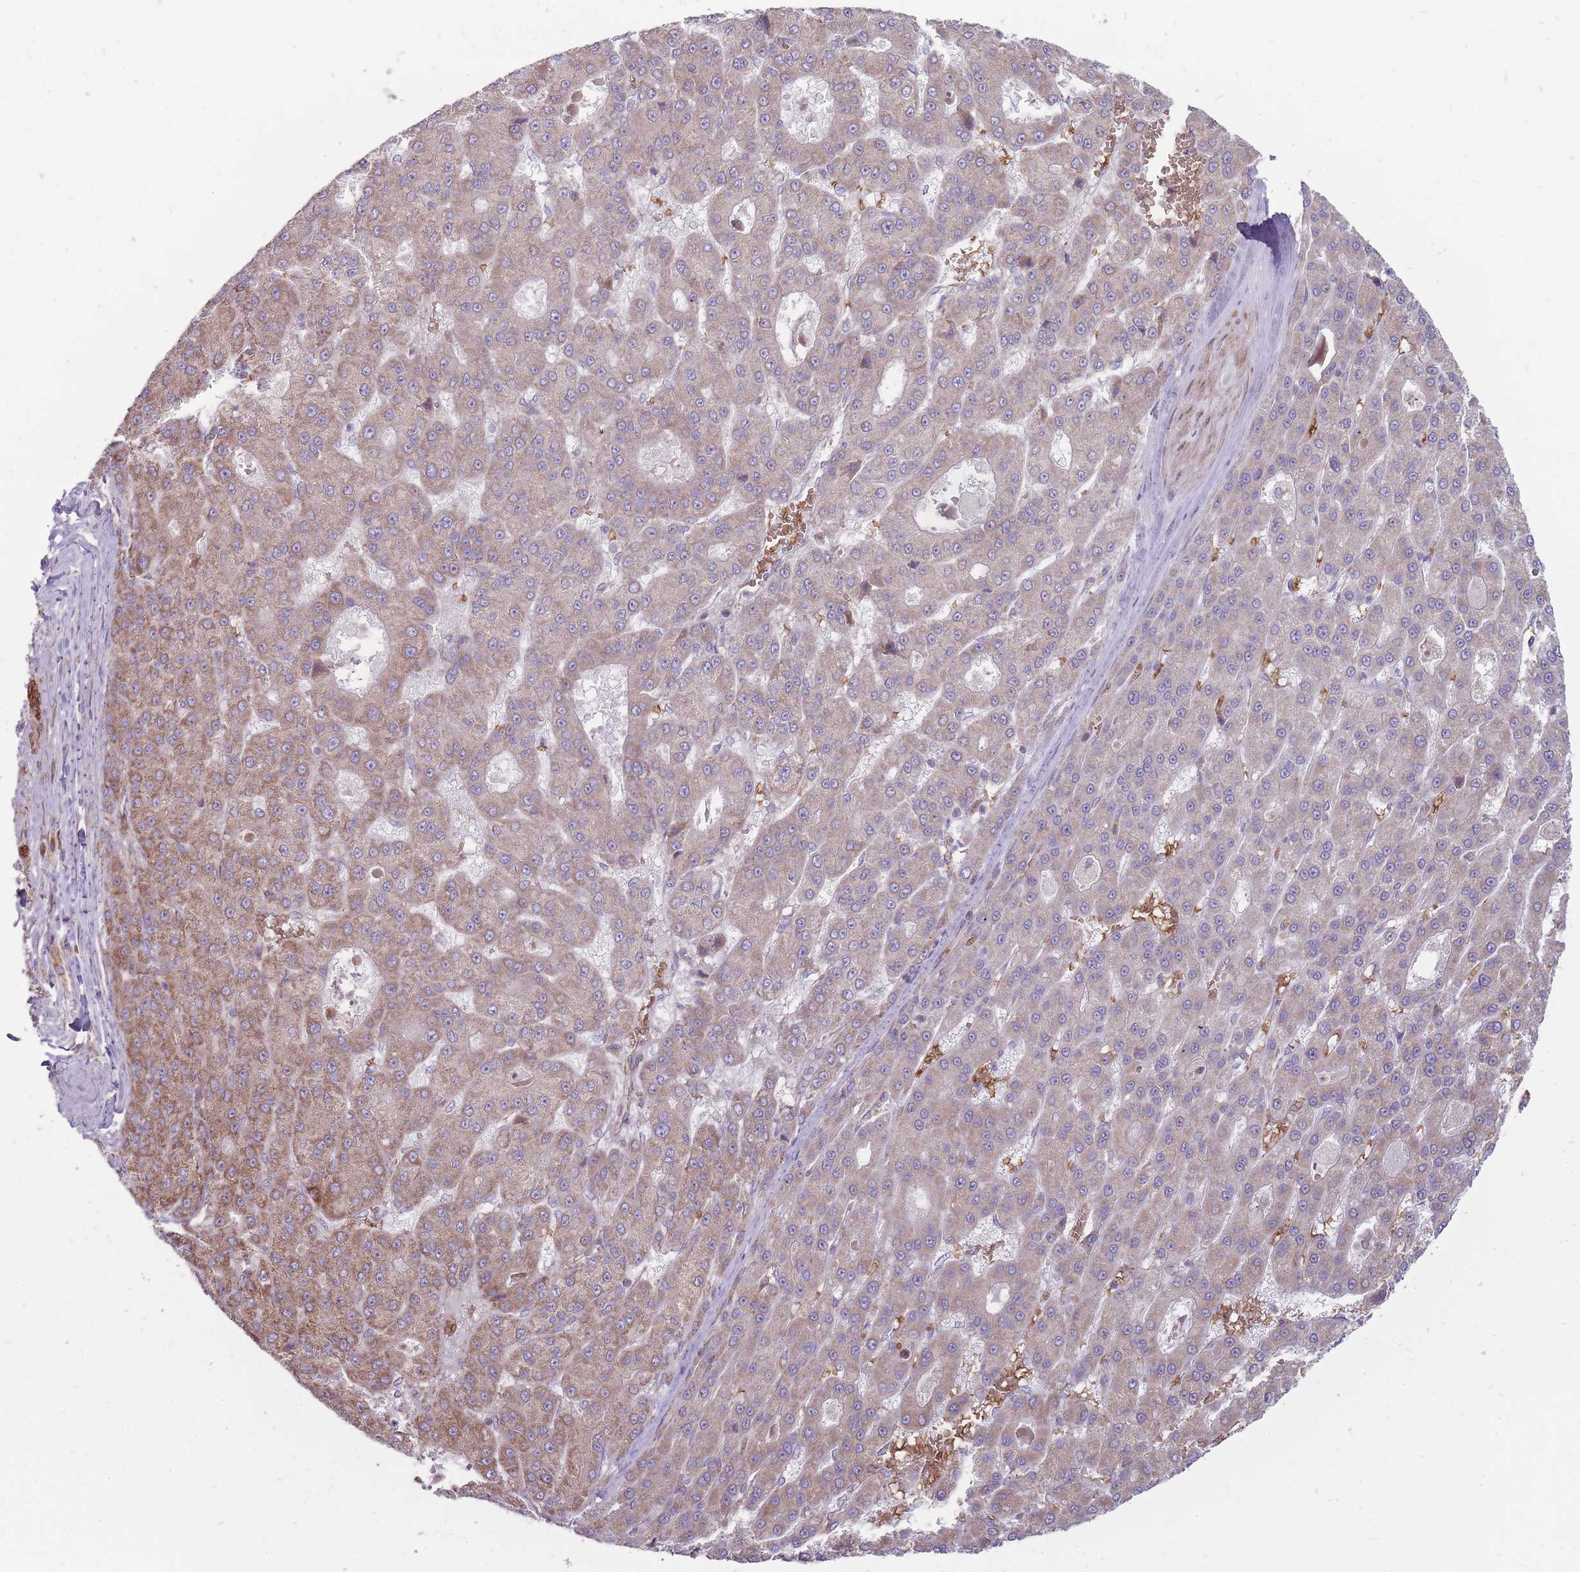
{"staining": {"intensity": "moderate", "quantity": "<25%", "location": "cytoplasmic/membranous"}, "tissue": "liver cancer", "cell_type": "Tumor cells", "image_type": "cancer", "snomed": [{"axis": "morphology", "description": "Carcinoma, Hepatocellular, NOS"}, {"axis": "topography", "description": "Liver"}], "caption": "Liver cancer stained for a protein displays moderate cytoplasmic/membranous positivity in tumor cells.", "gene": "ANKRD10", "patient": {"sex": "male", "age": 70}}